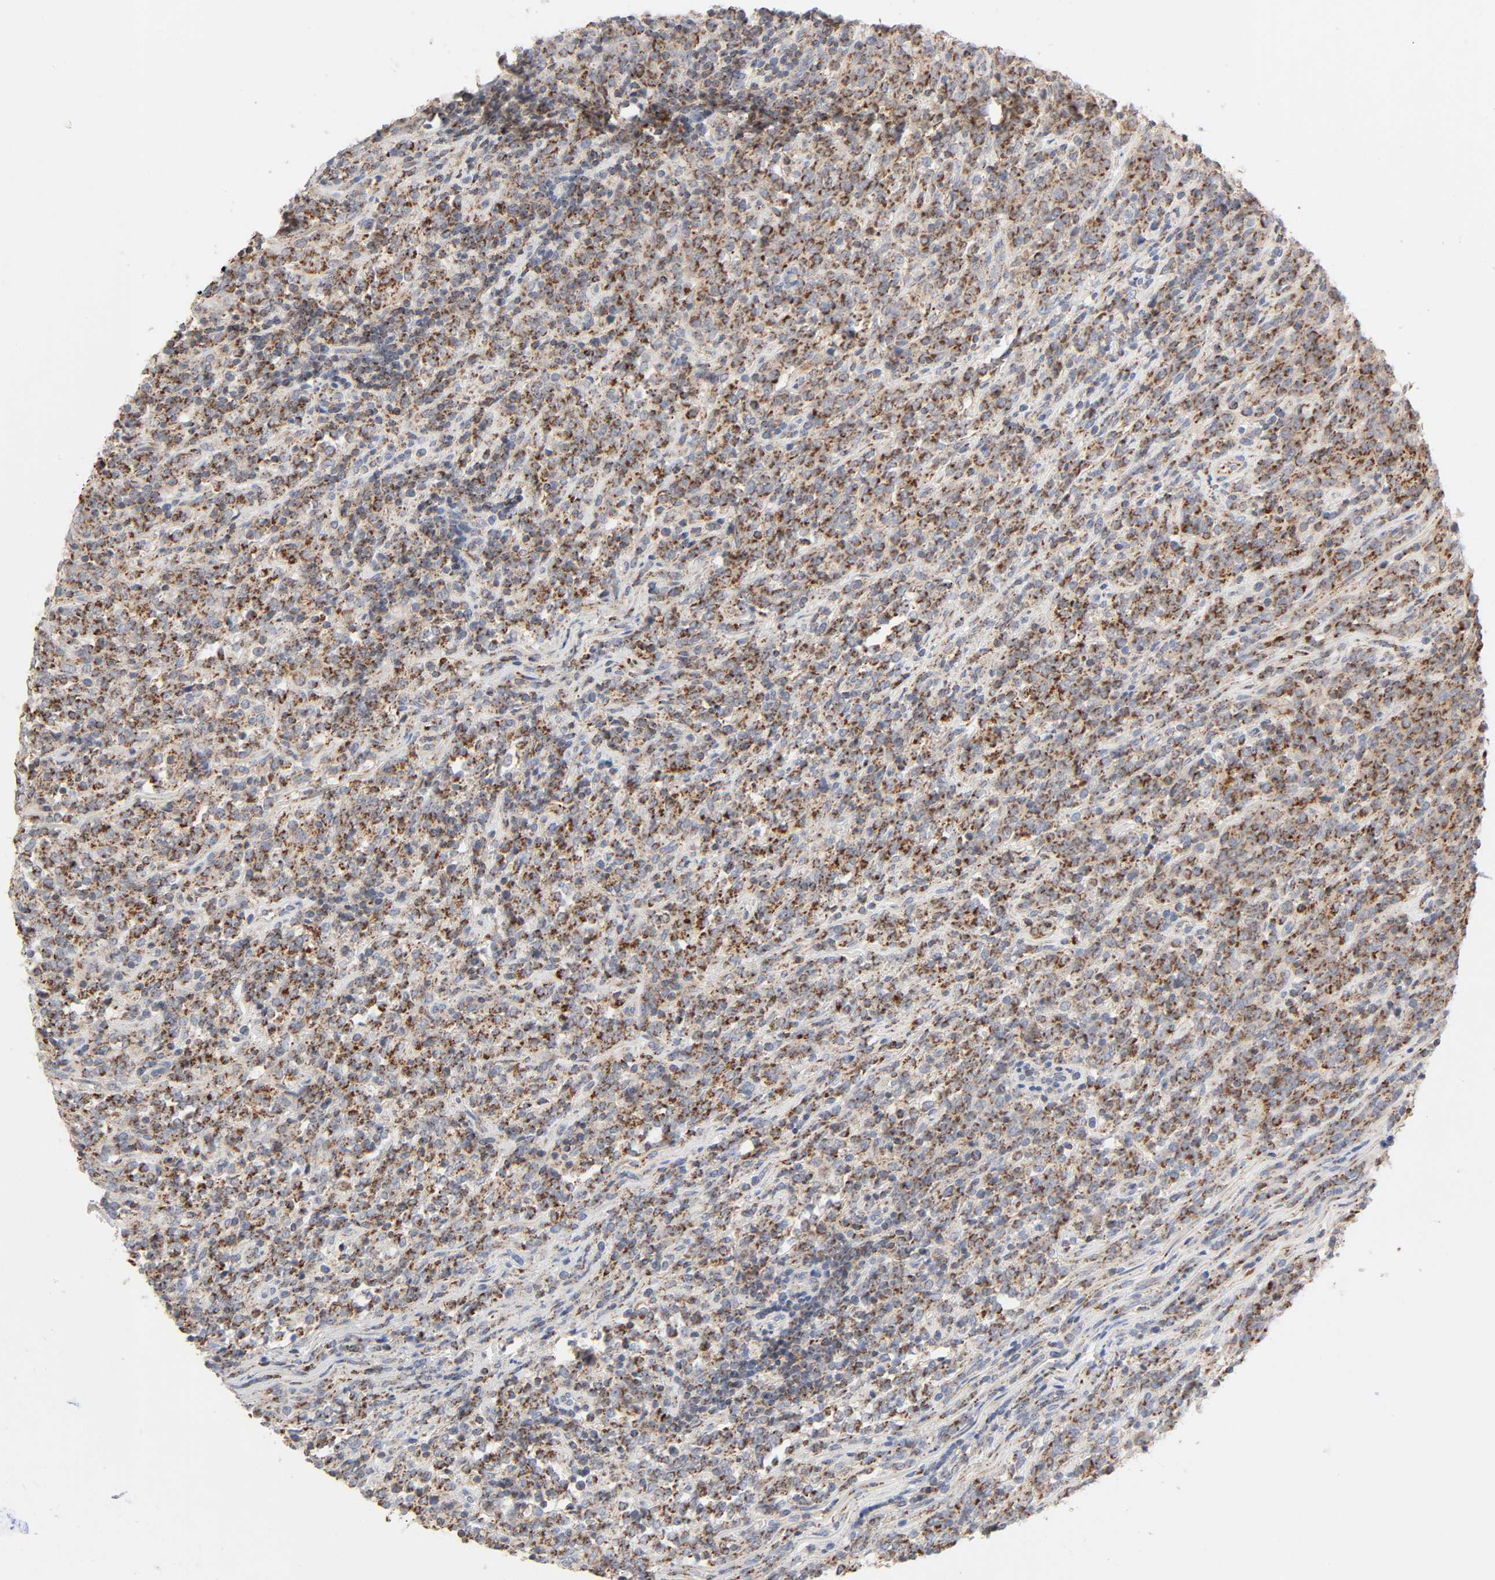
{"staining": {"intensity": "strong", "quantity": ">75%", "location": "cytoplasmic/membranous"}, "tissue": "lymphoma", "cell_type": "Tumor cells", "image_type": "cancer", "snomed": [{"axis": "morphology", "description": "Malignant lymphoma, non-Hodgkin's type, High grade"}, {"axis": "topography", "description": "Soft tissue"}], "caption": "Lymphoma stained with a protein marker shows strong staining in tumor cells.", "gene": "SYT16", "patient": {"sex": "male", "age": 18}}